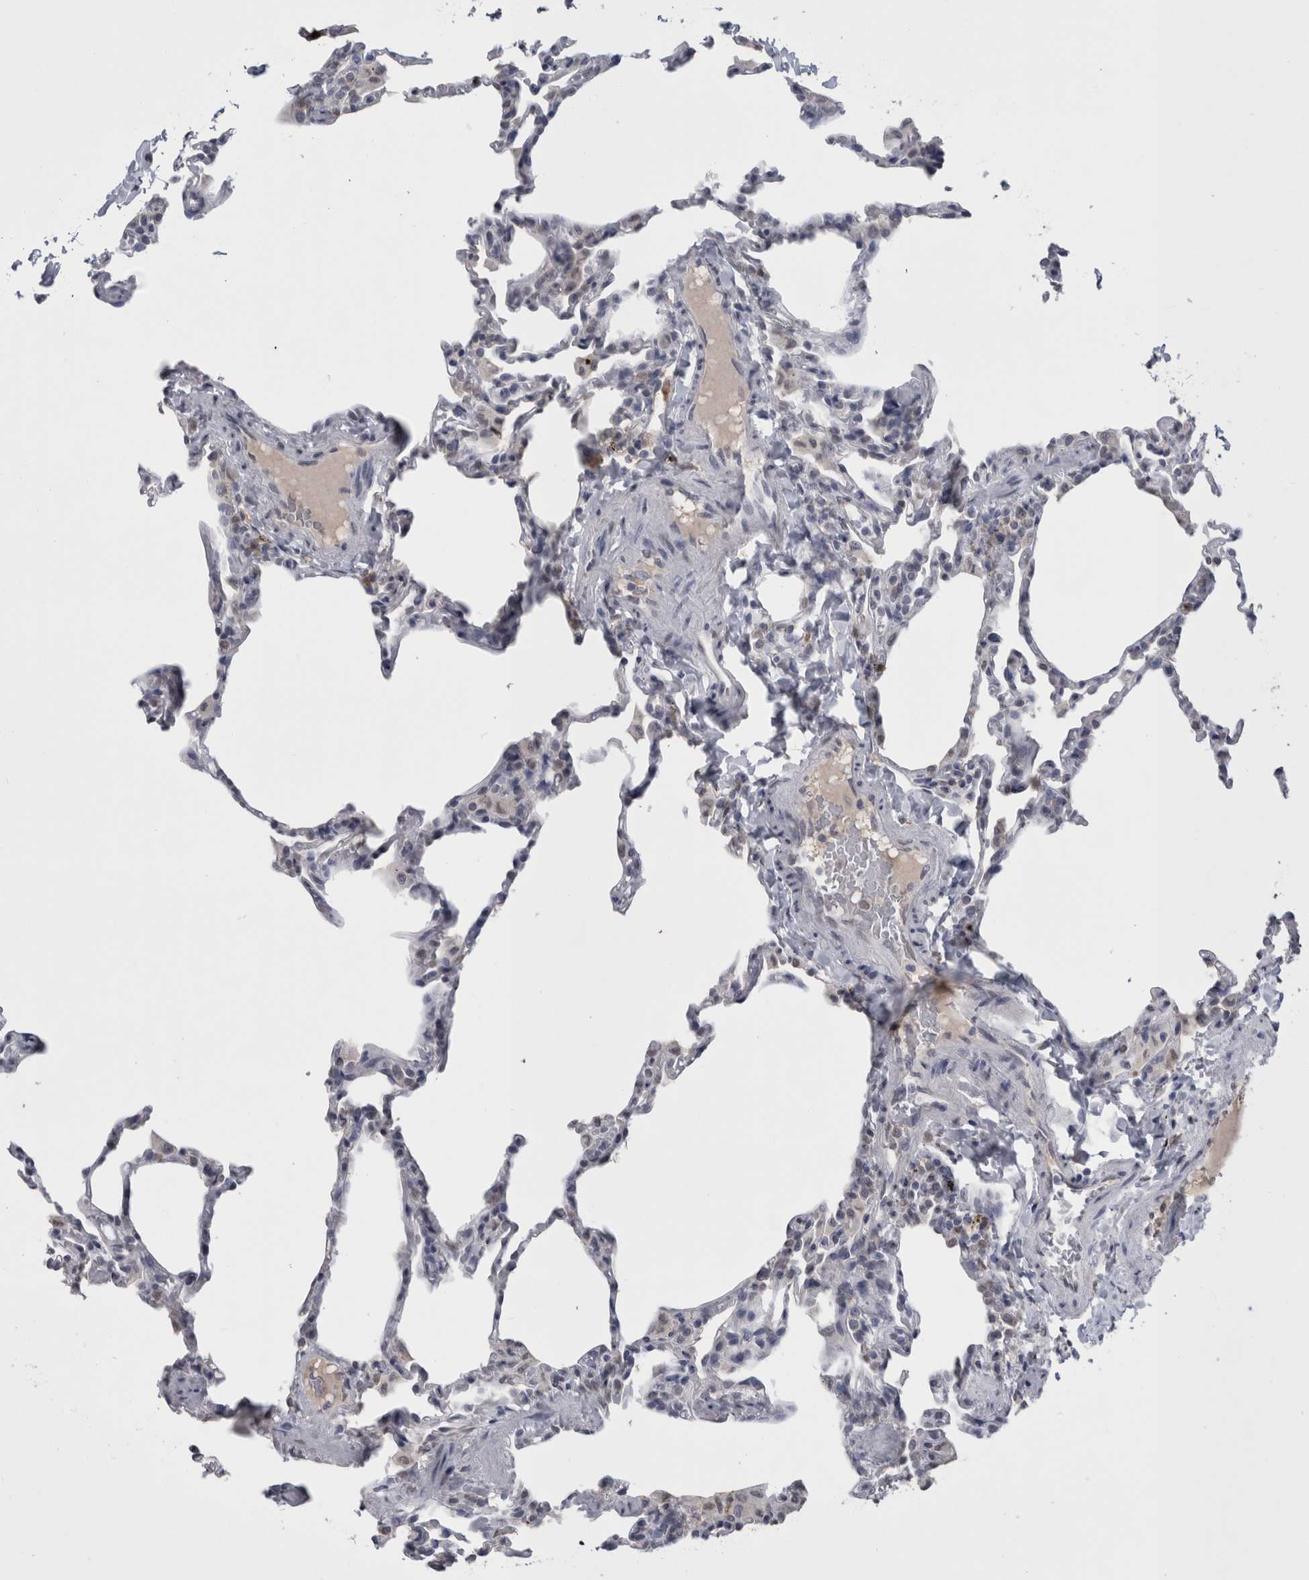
{"staining": {"intensity": "negative", "quantity": "none", "location": "none"}, "tissue": "lung", "cell_type": "Alveolar cells", "image_type": "normal", "snomed": [{"axis": "morphology", "description": "Normal tissue, NOS"}, {"axis": "topography", "description": "Lung"}], "caption": "Immunohistochemistry micrograph of normal lung stained for a protein (brown), which shows no staining in alveolar cells.", "gene": "PAX5", "patient": {"sex": "male", "age": 20}}